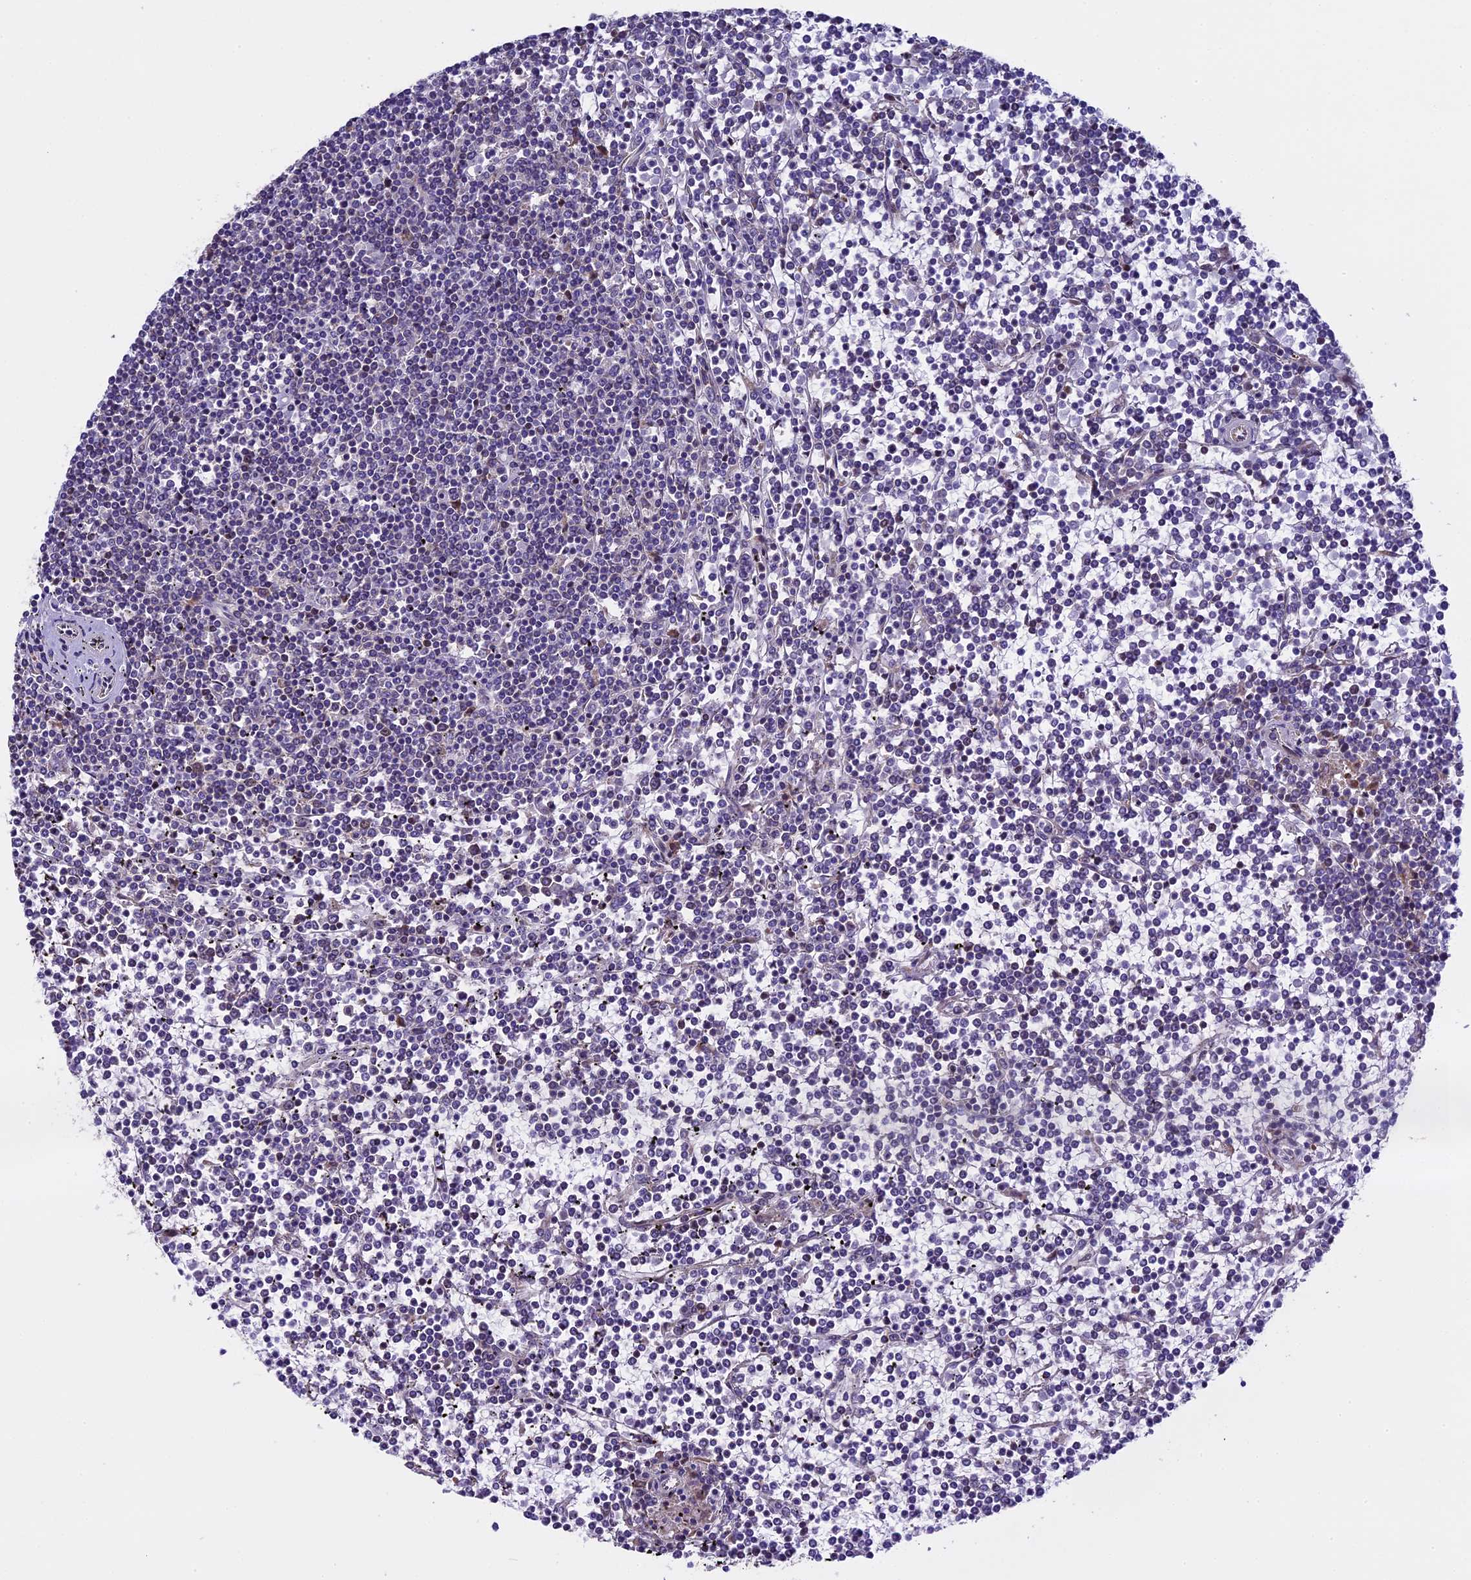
{"staining": {"intensity": "negative", "quantity": "none", "location": "none"}, "tissue": "lymphoma", "cell_type": "Tumor cells", "image_type": "cancer", "snomed": [{"axis": "morphology", "description": "Malignant lymphoma, non-Hodgkin's type, Low grade"}, {"axis": "topography", "description": "Spleen"}], "caption": "DAB (3,3'-diaminobenzidine) immunohistochemical staining of human lymphoma reveals no significant positivity in tumor cells.", "gene": "SPIRE1", "patient": {"sex": "female", "age": 19}}